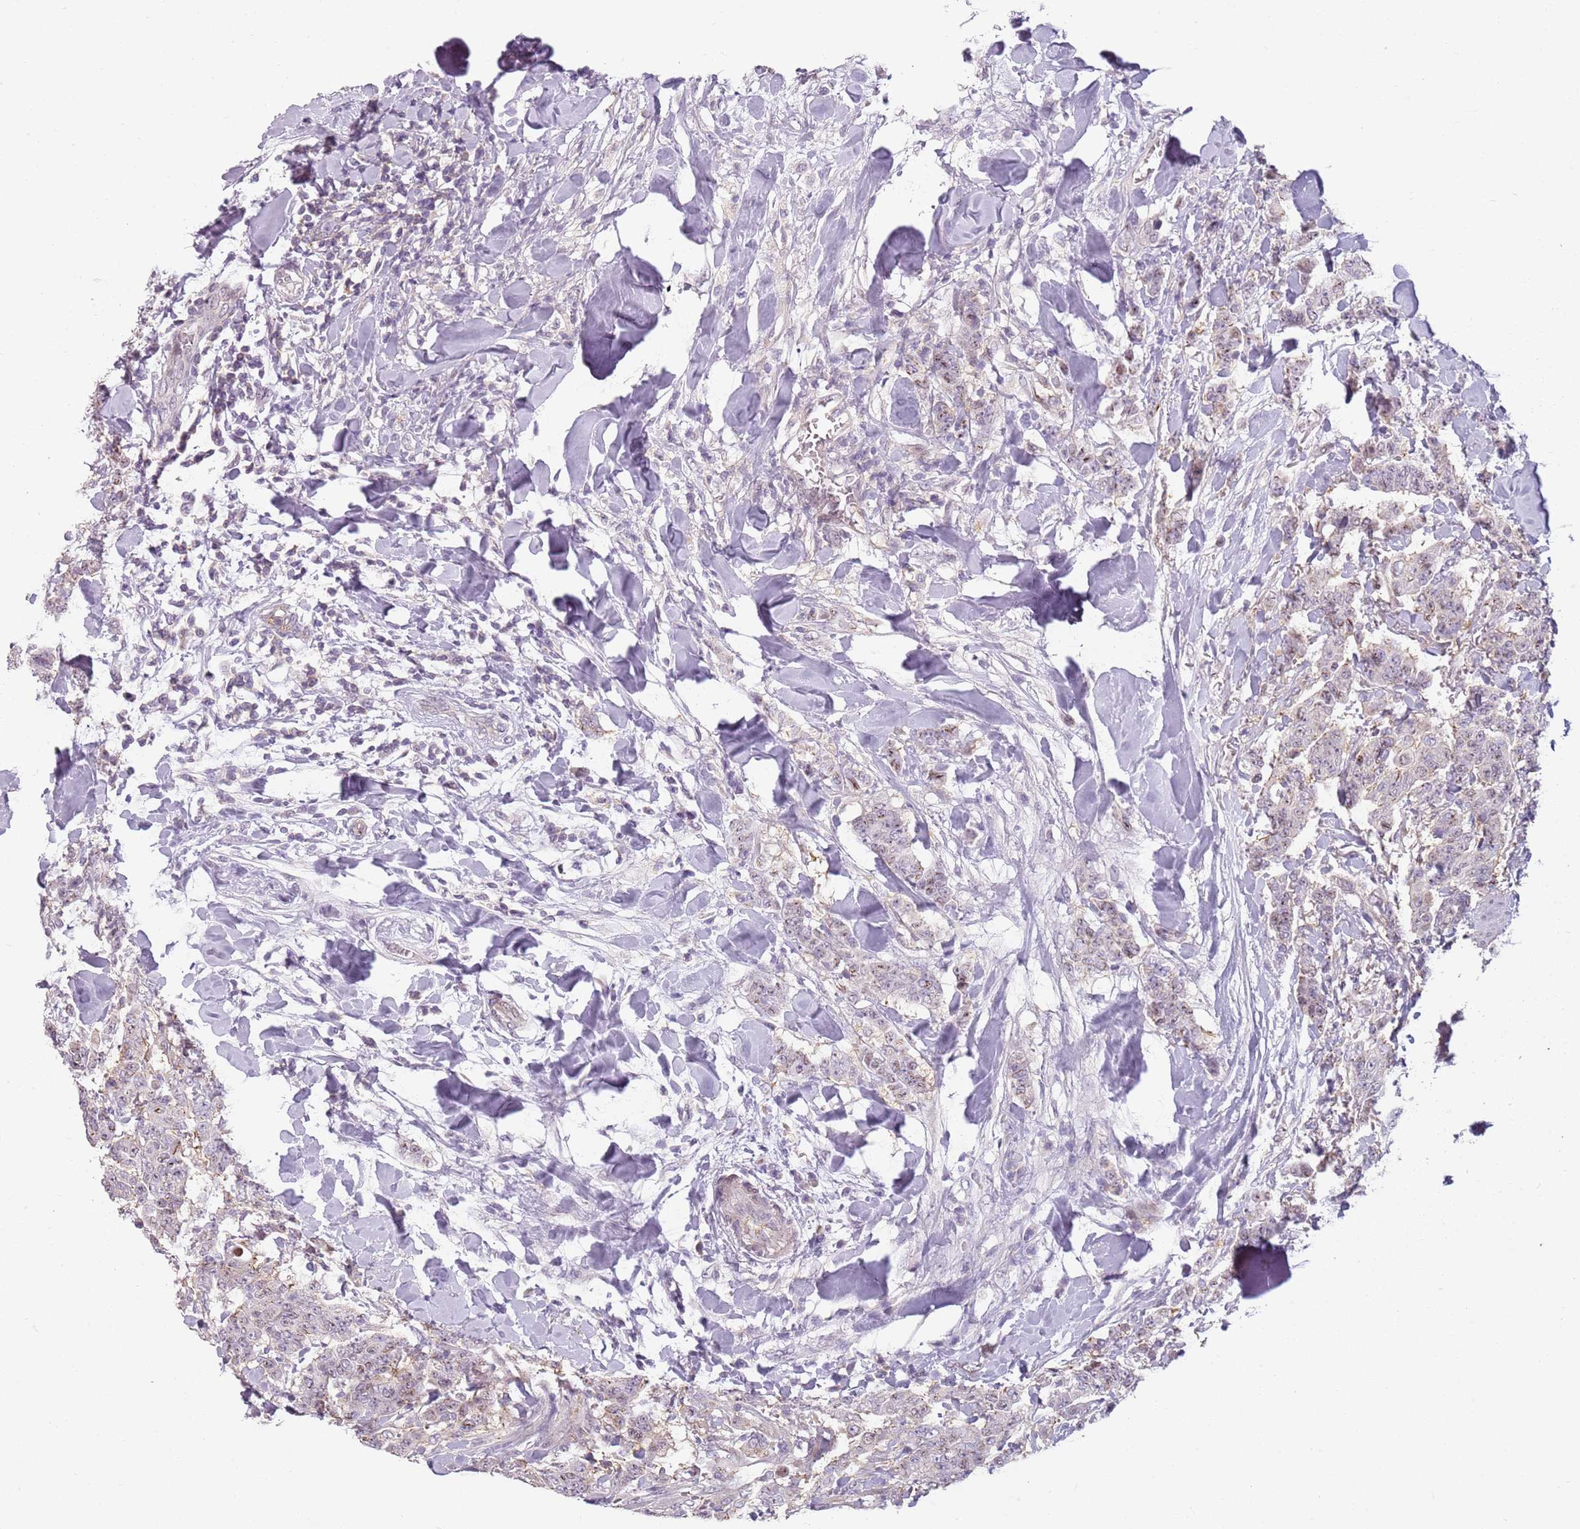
{"staining": {"intensity": "negative", "quantity": "none", "location": "none"}, "tissue": "breast cancer", "cell_type": "Tumor cells", "image_type": "cancer", "snomed": [{"axis": "morphology", "description": "Duct carcinoma"}, {"axis": "topography", "description": "Breast"}], "caption": "This is a image of IHC staining of breast cancer, which shows no positivity in tumor cells.", "gene": "DEFB116", "patient": {"sex": "female", "age": 40}}